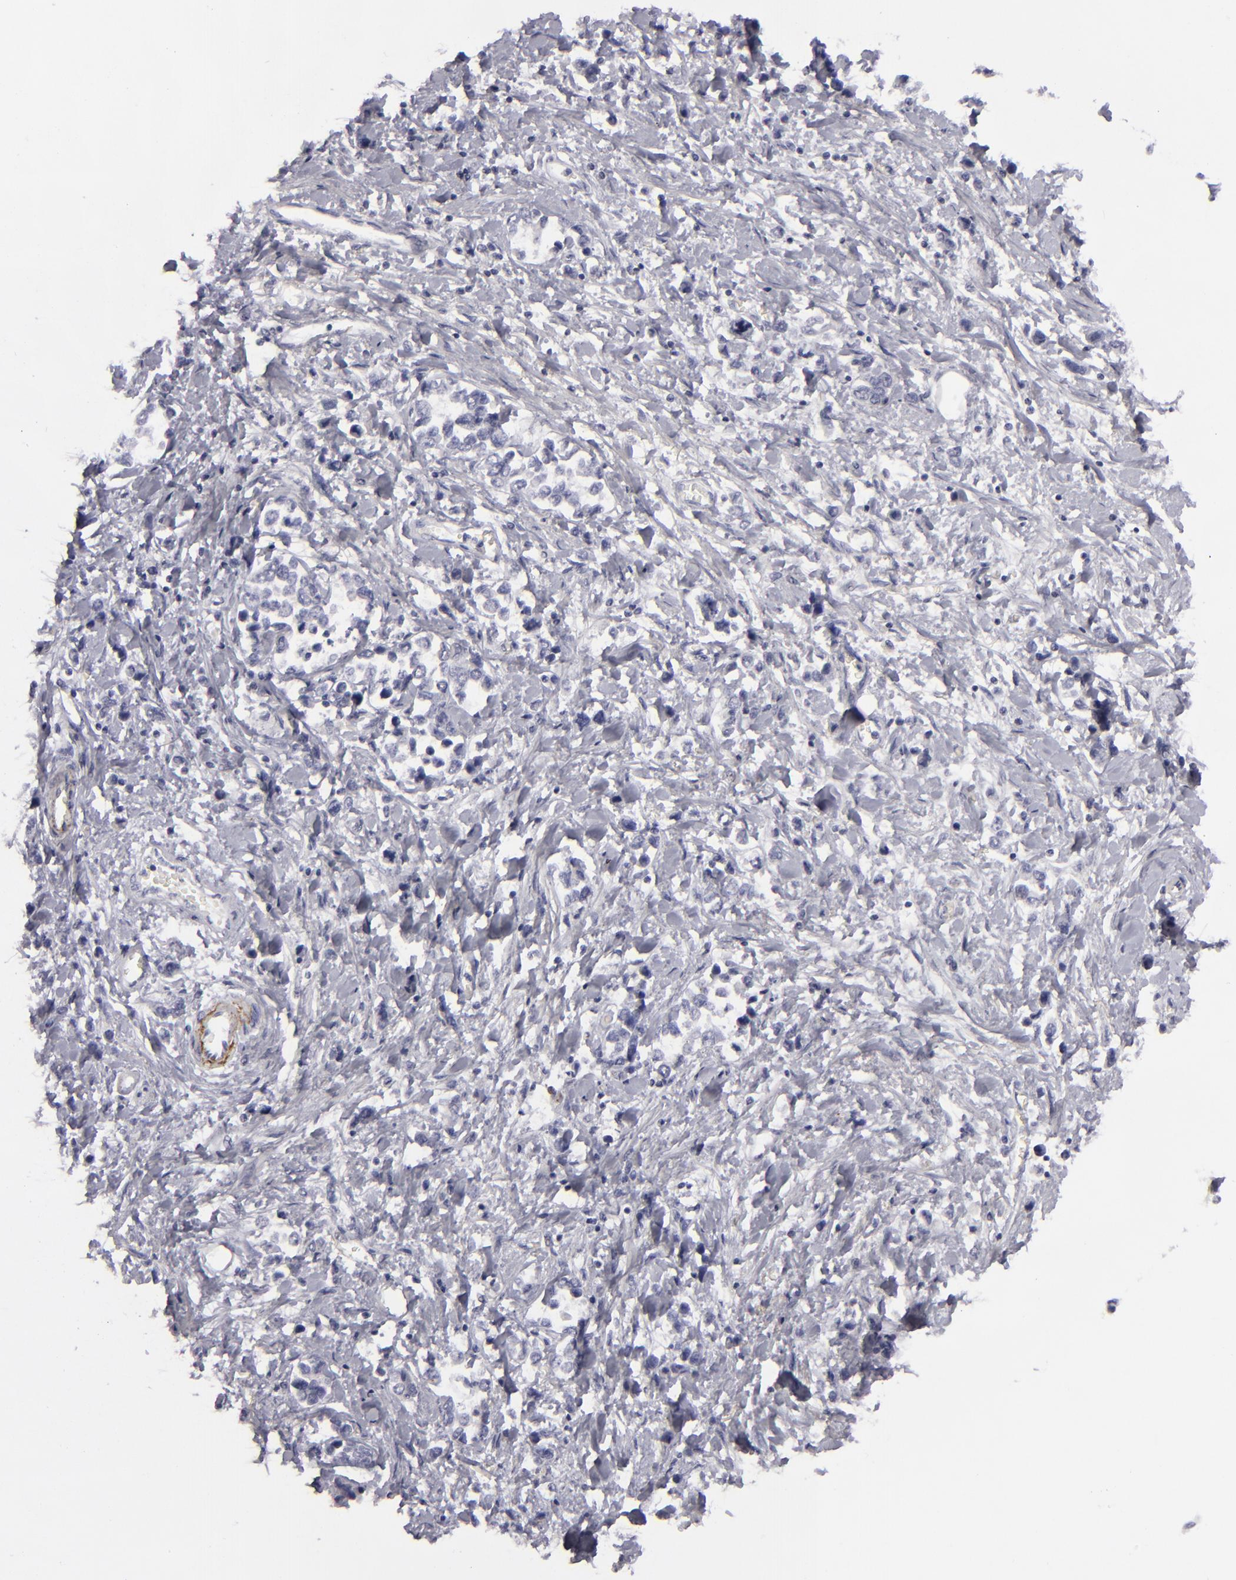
{"staining": {"intensity": "negative", "quantity": "none", "location": "none"}, "tissue": "stomach cancer", "cell_type": "Tumor cells", "image_type": "cancer", "snomed": [{"axis": "morphology", "description": "Adenocarcinoma, NOS"}, {"axis": "topography", "description": "Stomach, upper"}], "caption": "A histopathology image of stomach cancer stained for a protein demonstrates no brown staining in tumor cells.", "gene": "C9", "patient": {"sex": "male", "age": 76}}